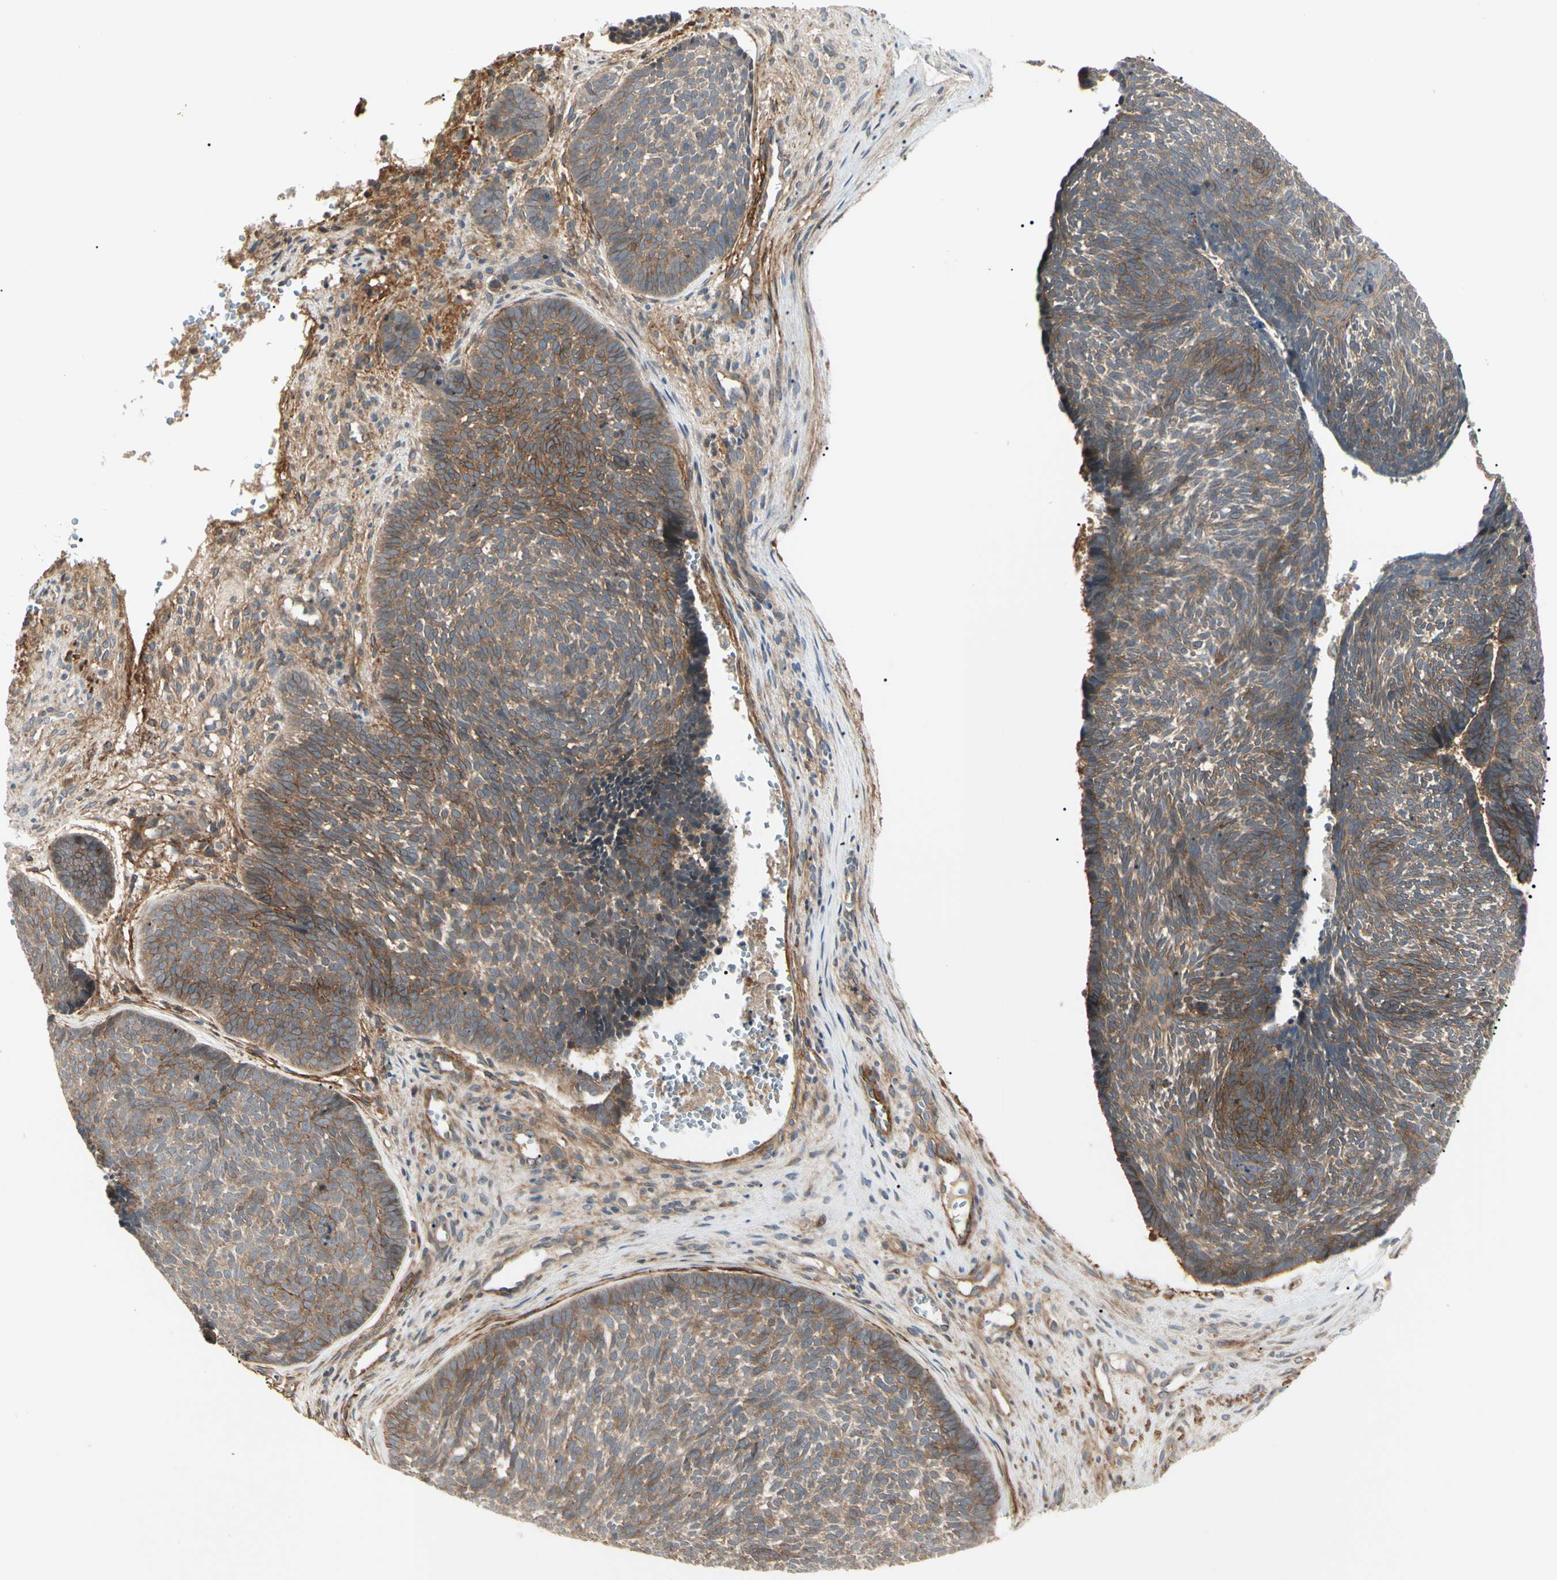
{"staining": {"intensity": "moderate", "quantity": ">75%", "location": "cytoplasmic/membranous"}, "tissue": "skin cancer", "cell_type": "Tumor cells", "image_type": "cancer", "snomed": [{"axis": "morphology", "description": "Basal cell carcinoma"}, {"axis": "topography", "description": "Skin"}], "caption": "Skin basal cell carcinoma stained with a brown dye demonstrates moderate cytoplasmic/membranous positive positivity in approximately >75% of tumor cells.", "gene": "F2R", "patient": {"sex": "male", "age": 84}}